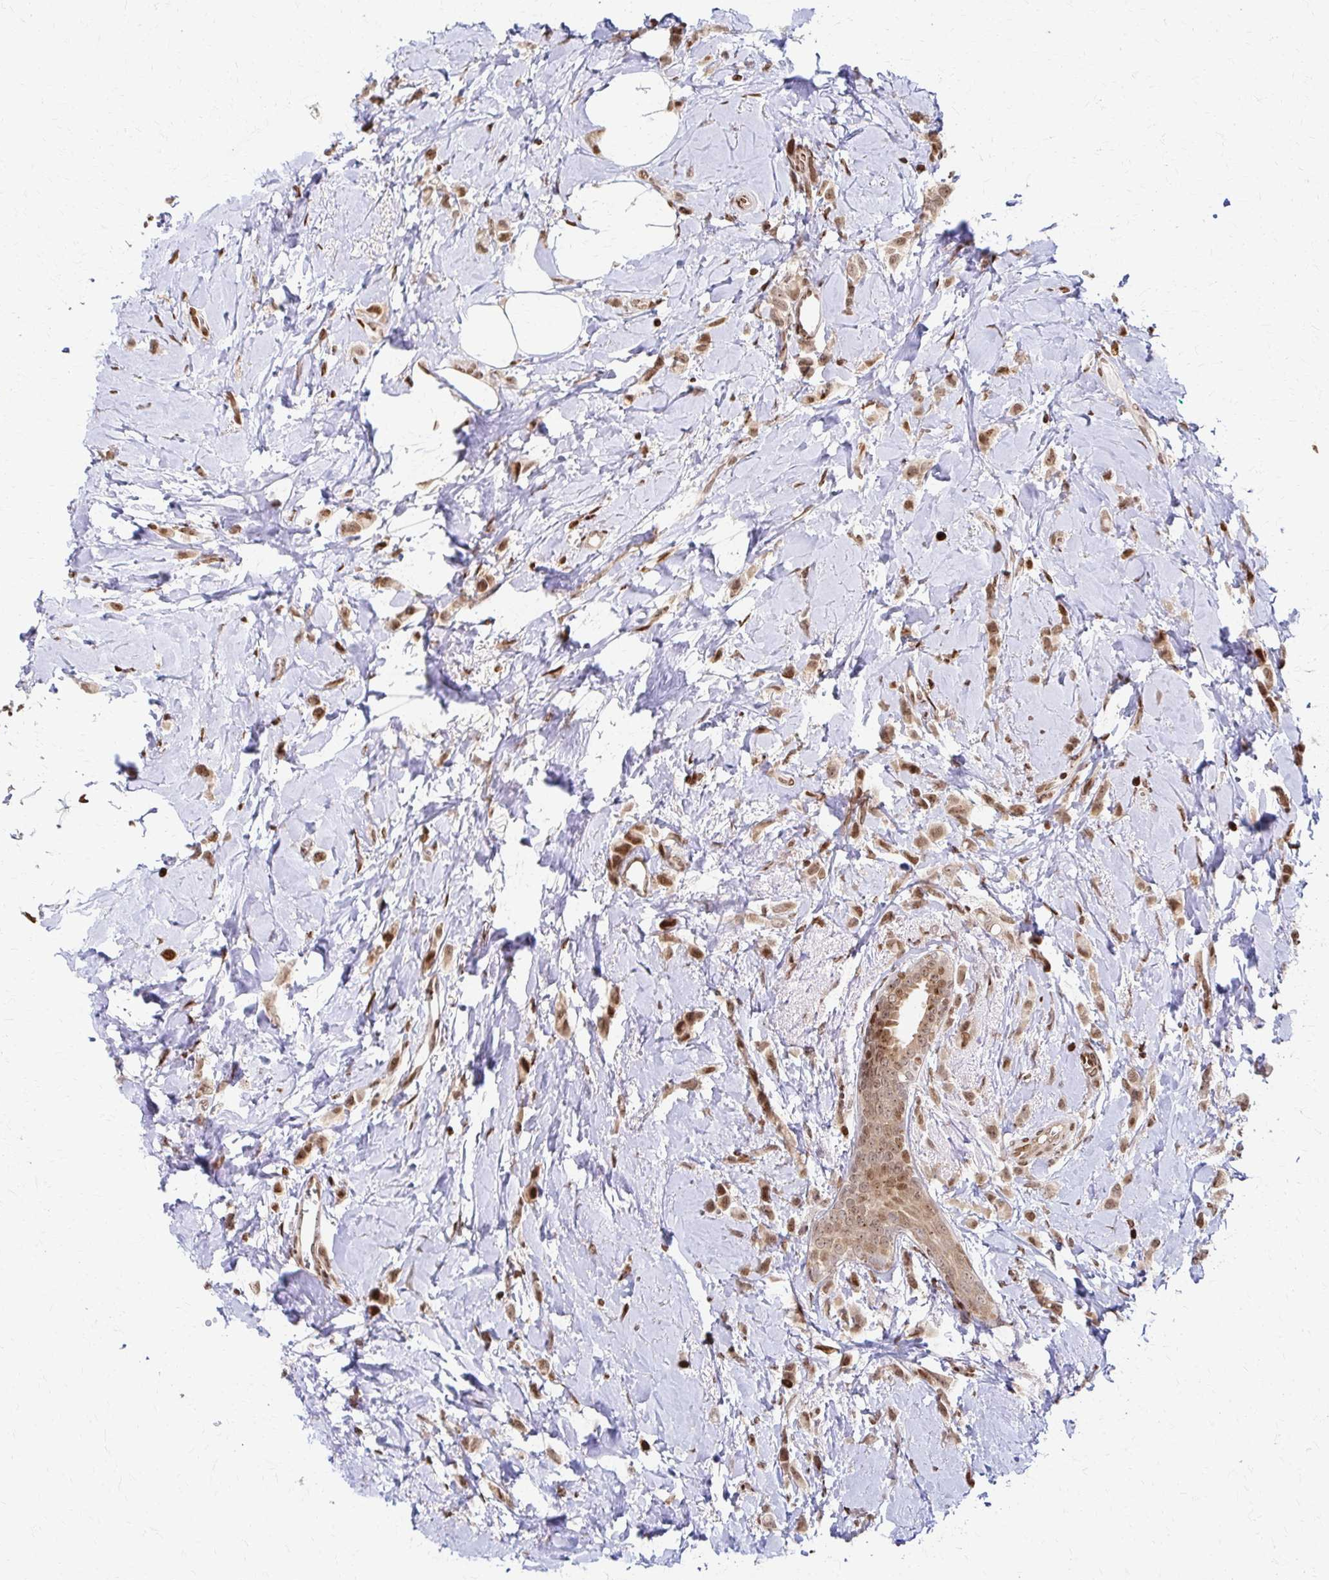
{"staining": {"intensity": "moderate", "quantity": ">75%", "location": "nuclear"}, "tissue": "breast cancer", "cell_type": "Tumor cells", "image_type": "cancer", "snomed": [{"axis": "morphology", "description": "Lobular carcinoma"}, {"axis": "topography", "description": "Breast"}], "caption": "About >75% of tumor cells in breast cancer reveal moderate nuclear protein positivity as visualized by brown immunohistochemical staining.", "gene": "PSMD7", "patient": {"sex": "female", "age": 66}}